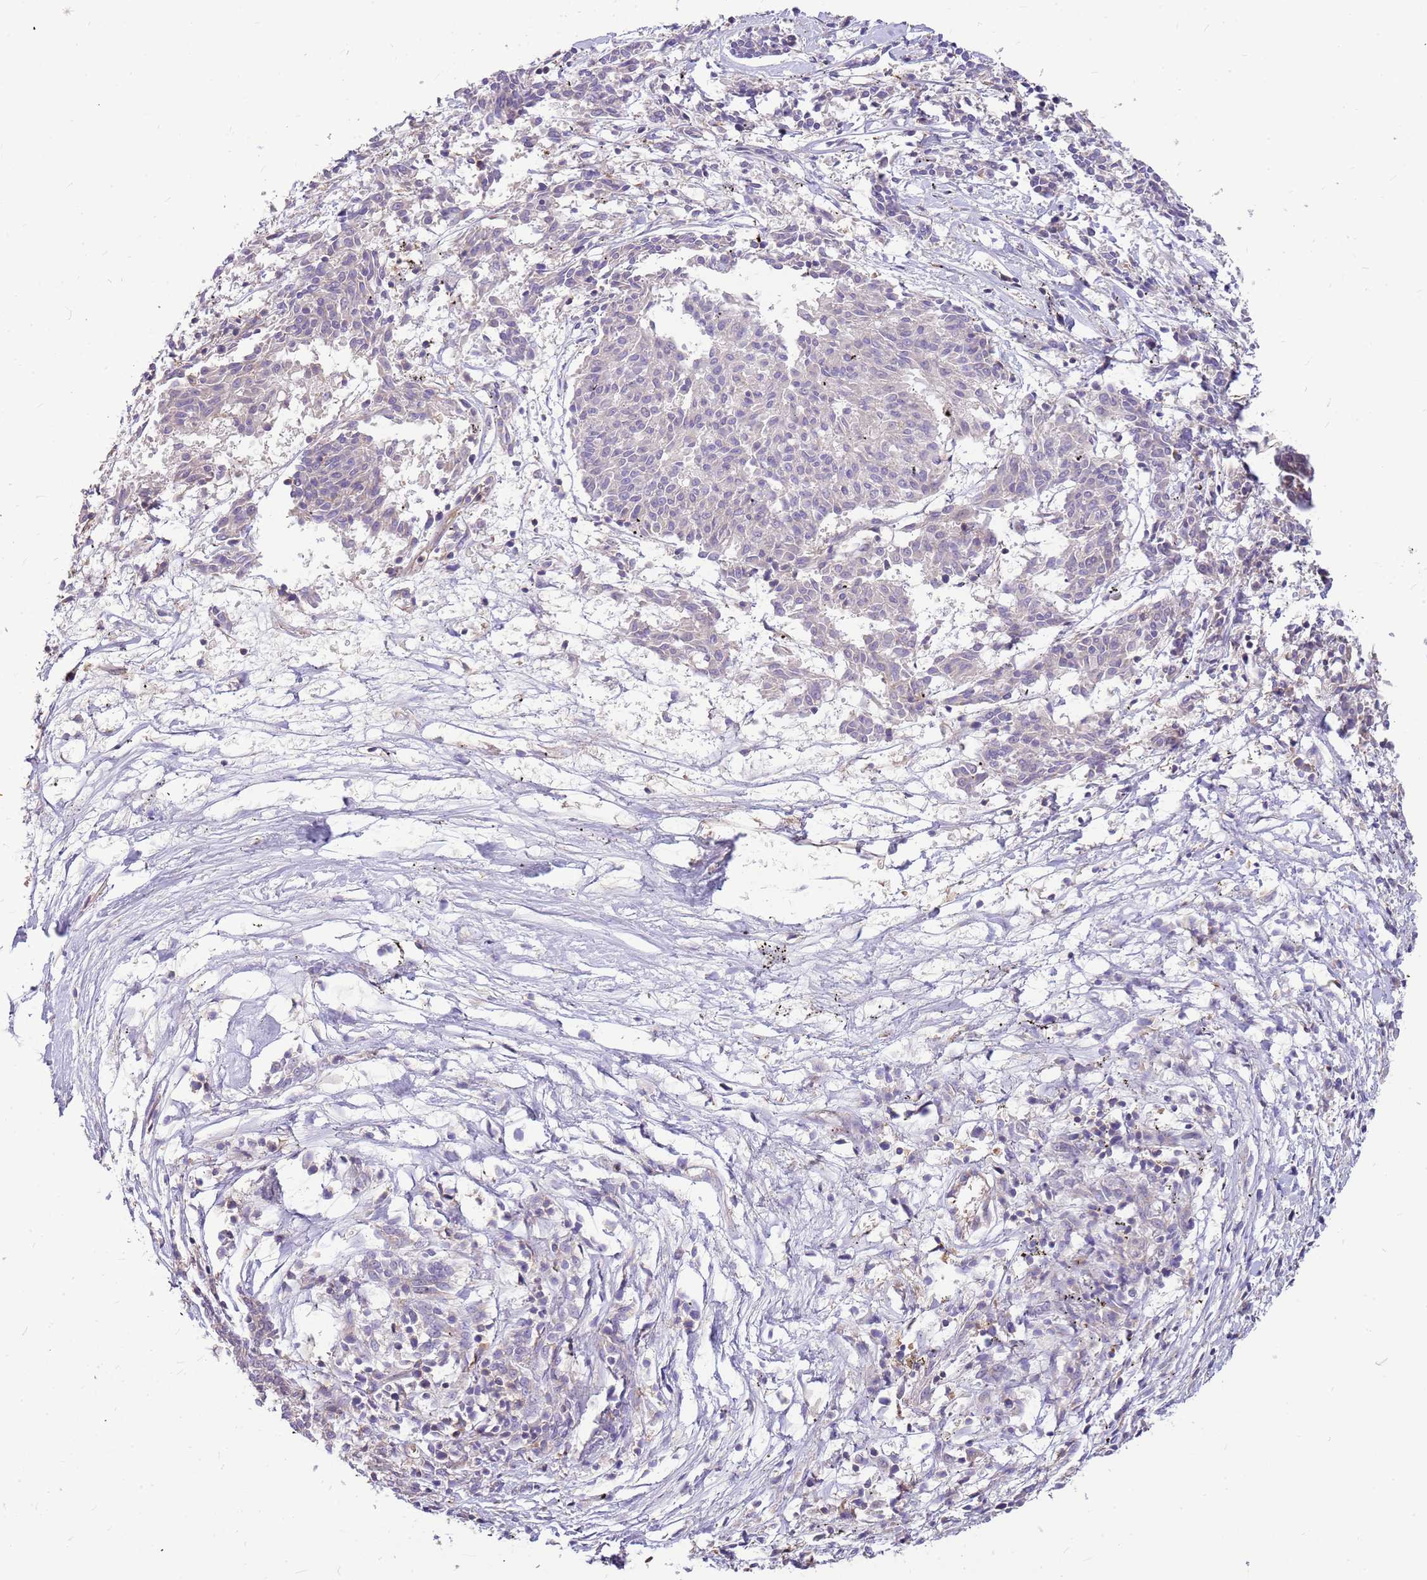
{"staining": {"intensity": "negative", "quantity": "none", "location": "none"}, "tissue": "melanoma", "cell_type": "Tumor cells", "image_type": "cancer", "snomed": [{"axis": "morphology", "description": "Malignant melanoma, NOS"}, {"axis": "topography", "description": "Skin"}], "caption": "This is a photomicrograph of immunohistochemistry (IHC) staining of malignant melanoma, which shows no positivity in tumor cells.", "gene": "MVD", "patient": {"sex": "female", "age": 72}}